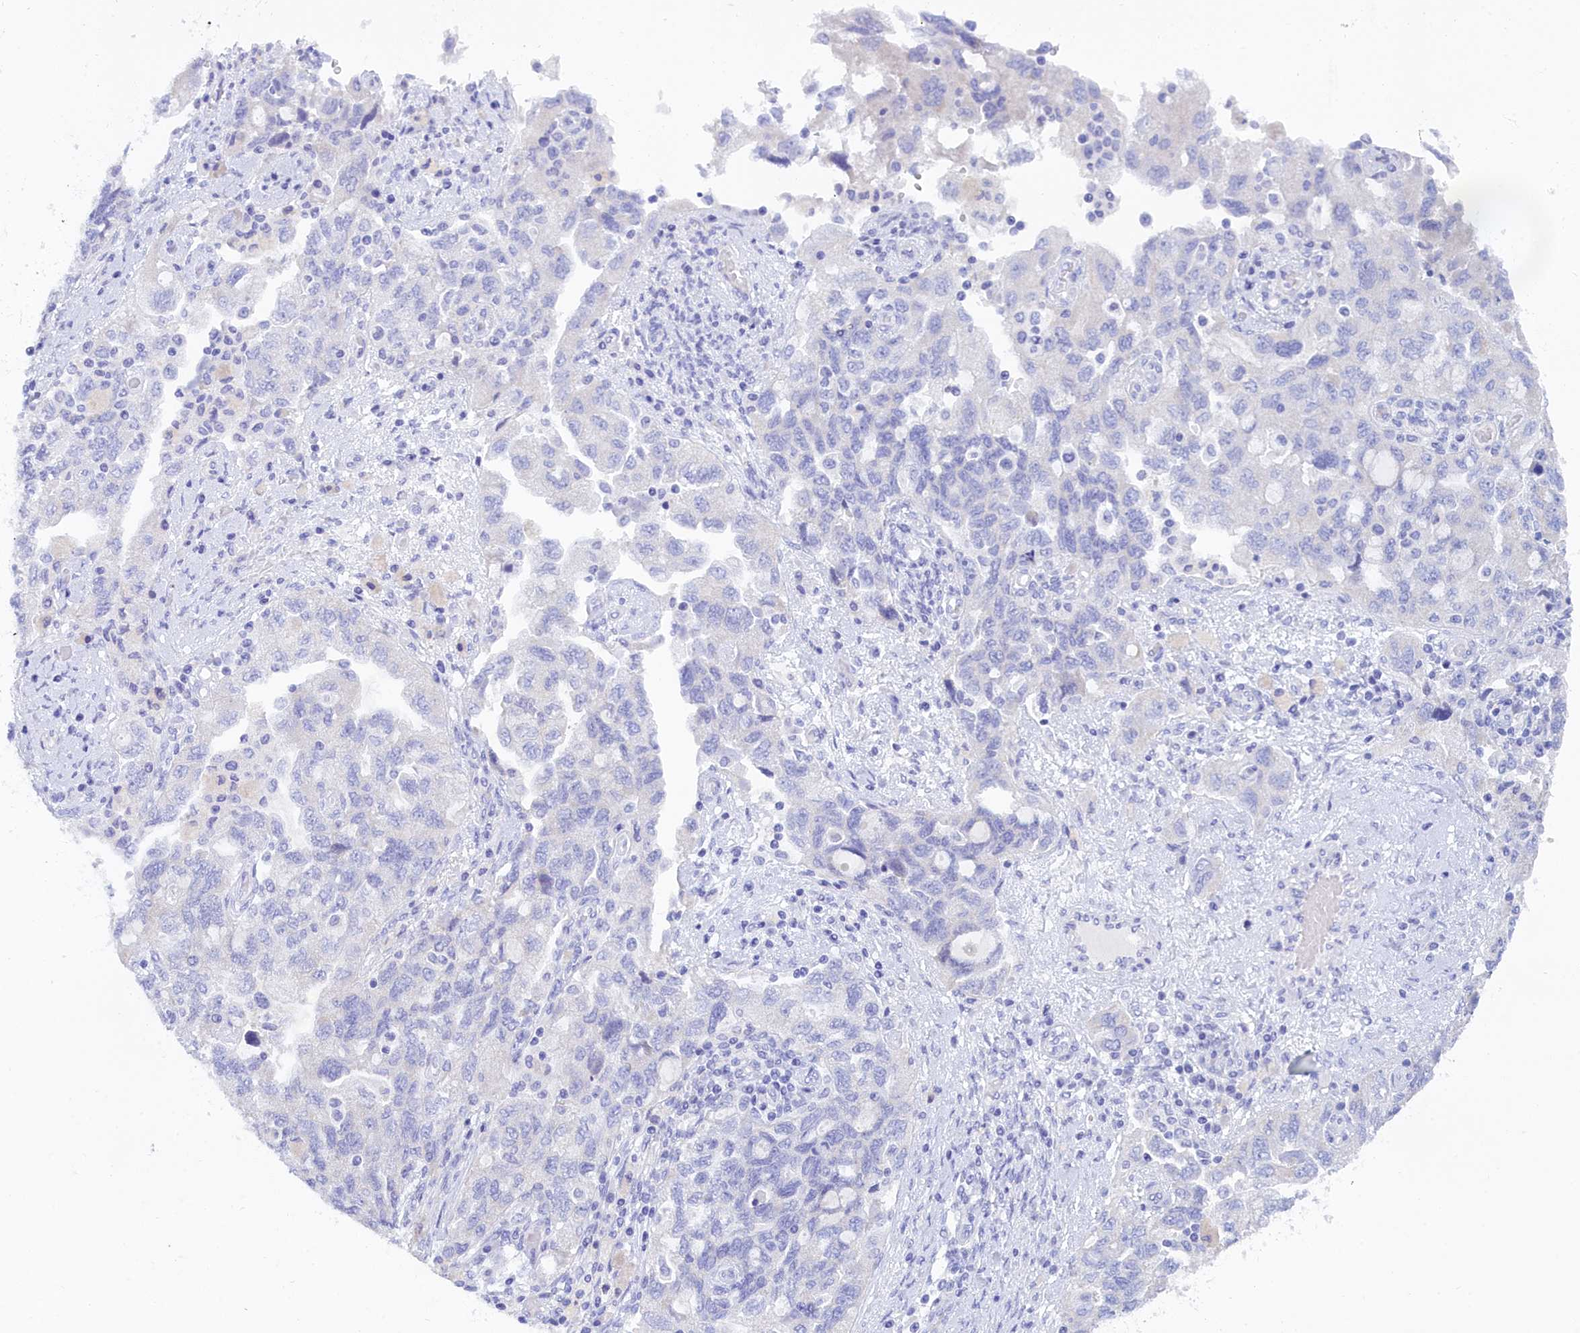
{"staining": {"intensity": "negative", "quantity": "none", "location": "none"}, "tissue": "ovarian cancer", "cell_type": "Tumor cells", "image_type": "cancer", "snomed": [{"axis": "morphology", "description": "Carcinoma, NOS"}, {"axis": "morphology", "description": "Cystadenocarcinoma, serous, NOS"}, {"axis": "topography", "description": "Ovary"}], "caption": "Tumor cells are negative for brown protein staining in ovarian cancer. Nuclei are stained in blue.", "gene": "TRIM10", "patient": {"sex": "female", "age": 69}}